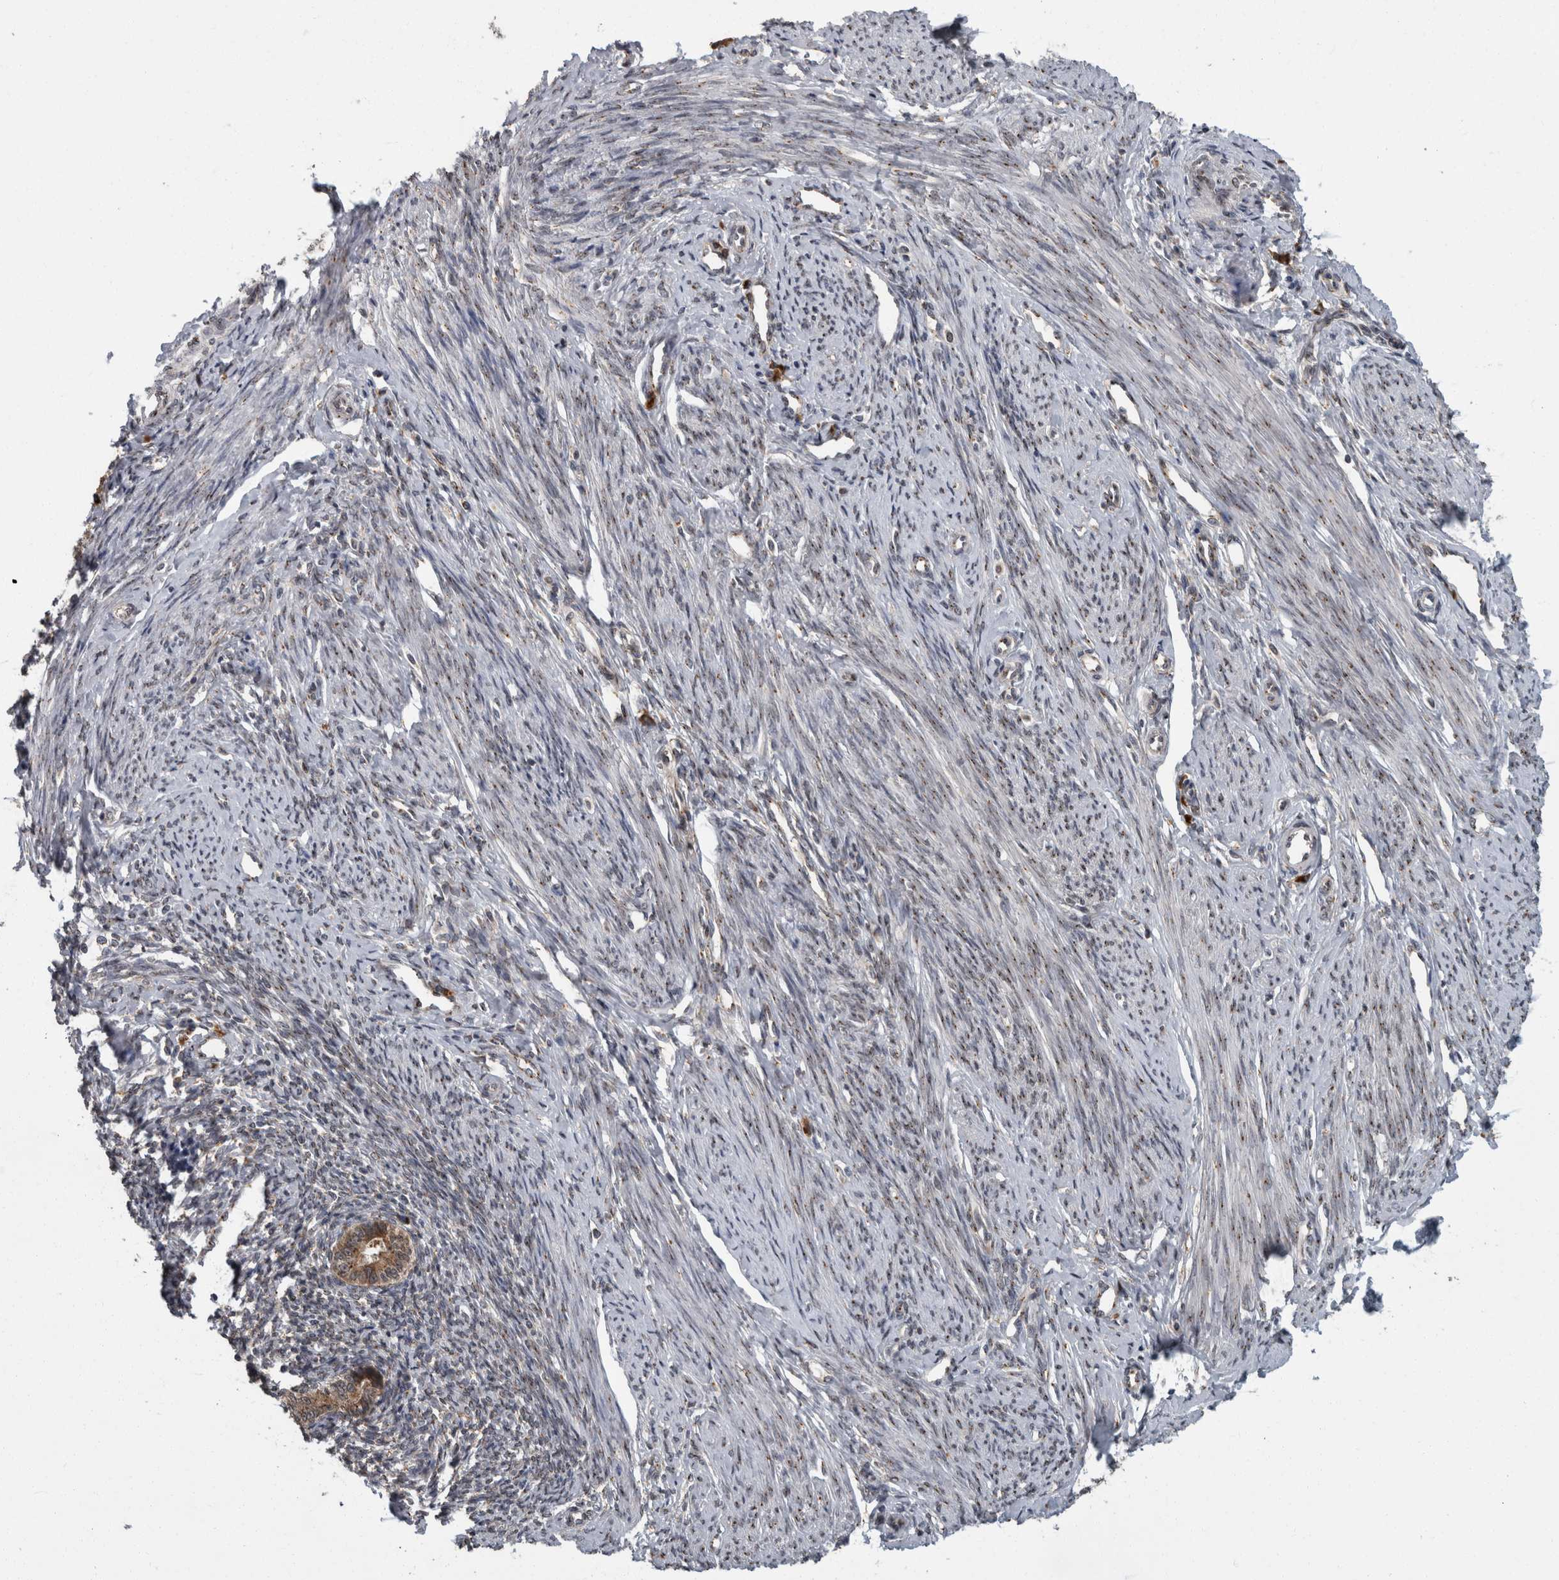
{"staining": {"intensity": "weak", "quantity": "25%-75%", "location": "cytoplasmic/membranous"}, "tissue": "endometrium", "cell_type": "Cells in endometrial stroma", "image_type": "normal", "snomed": [{"axis": "morphology", "description": "Normal tissue, NOS"}, {"axis": "topography", "description": "Endometrium"}], "caption": "IHC (DAB (3,3'-diaminobenzidine)) staining of normal endometrium exhibits weak cytoplasmic/membranous protein positivity in approximately 25%-75% of cells in endometrial stroma.", "gene": "LMAN2L", "patient": {"sex": "female", "age": 56}}